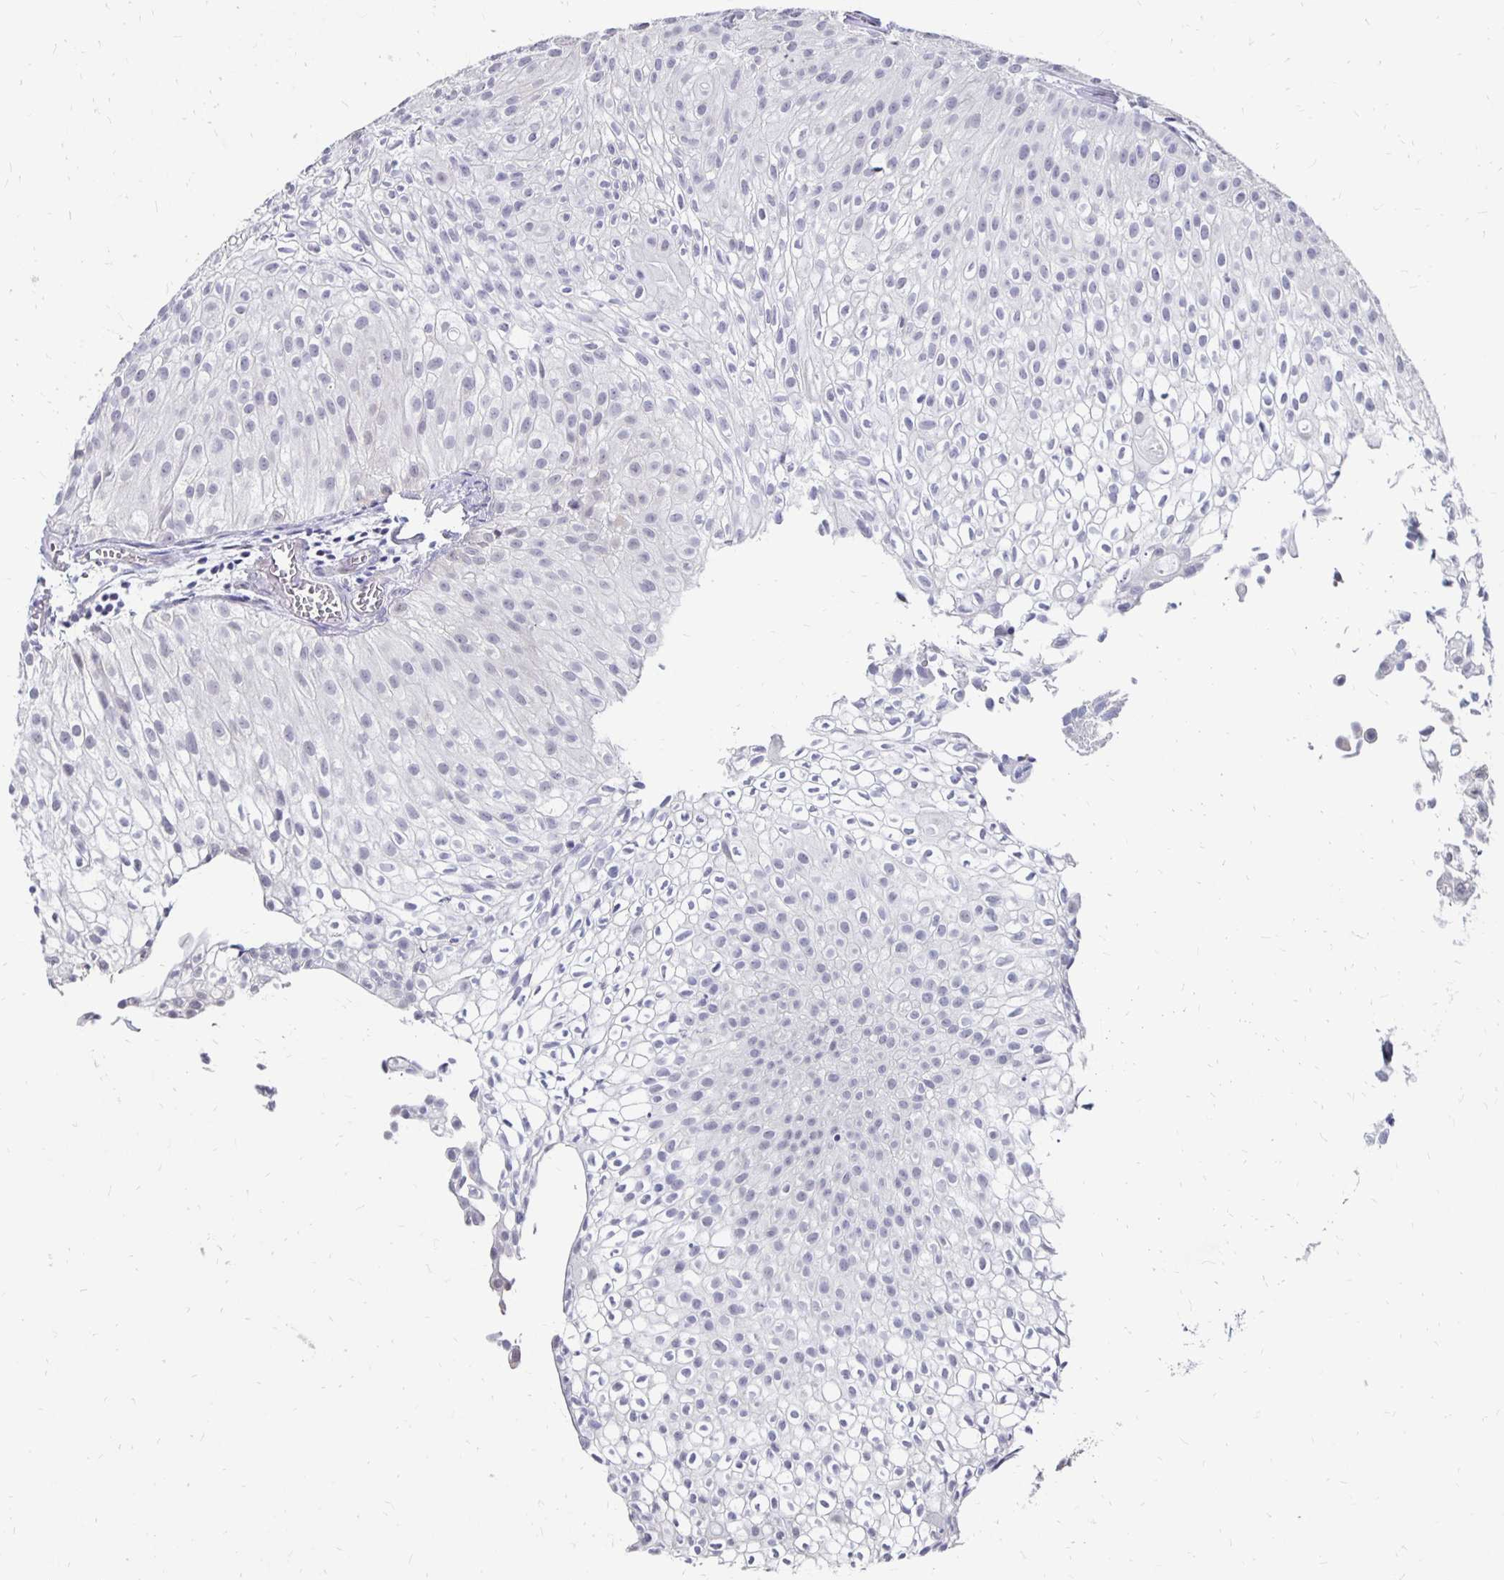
{"staining": {"intensity": "negative", "quantity": "none", "location": "none"}, "tissue": "urothelial cancer", "cell_type": "Tumor cells", "image_type": "cancer", "snomed": [{"axis": "morphology", "description": "Urothelial carcinoma, Low grade"}, {"axis": "topography", "description": "Urinary bladder"}], "caption": "This is an immunohistochemistry micrograph of urothelial carcinoma (low-grade). There is no staining in tumor cells.", "gene": "ATOSB", "patient": {"sex": "male", "age": 70}}